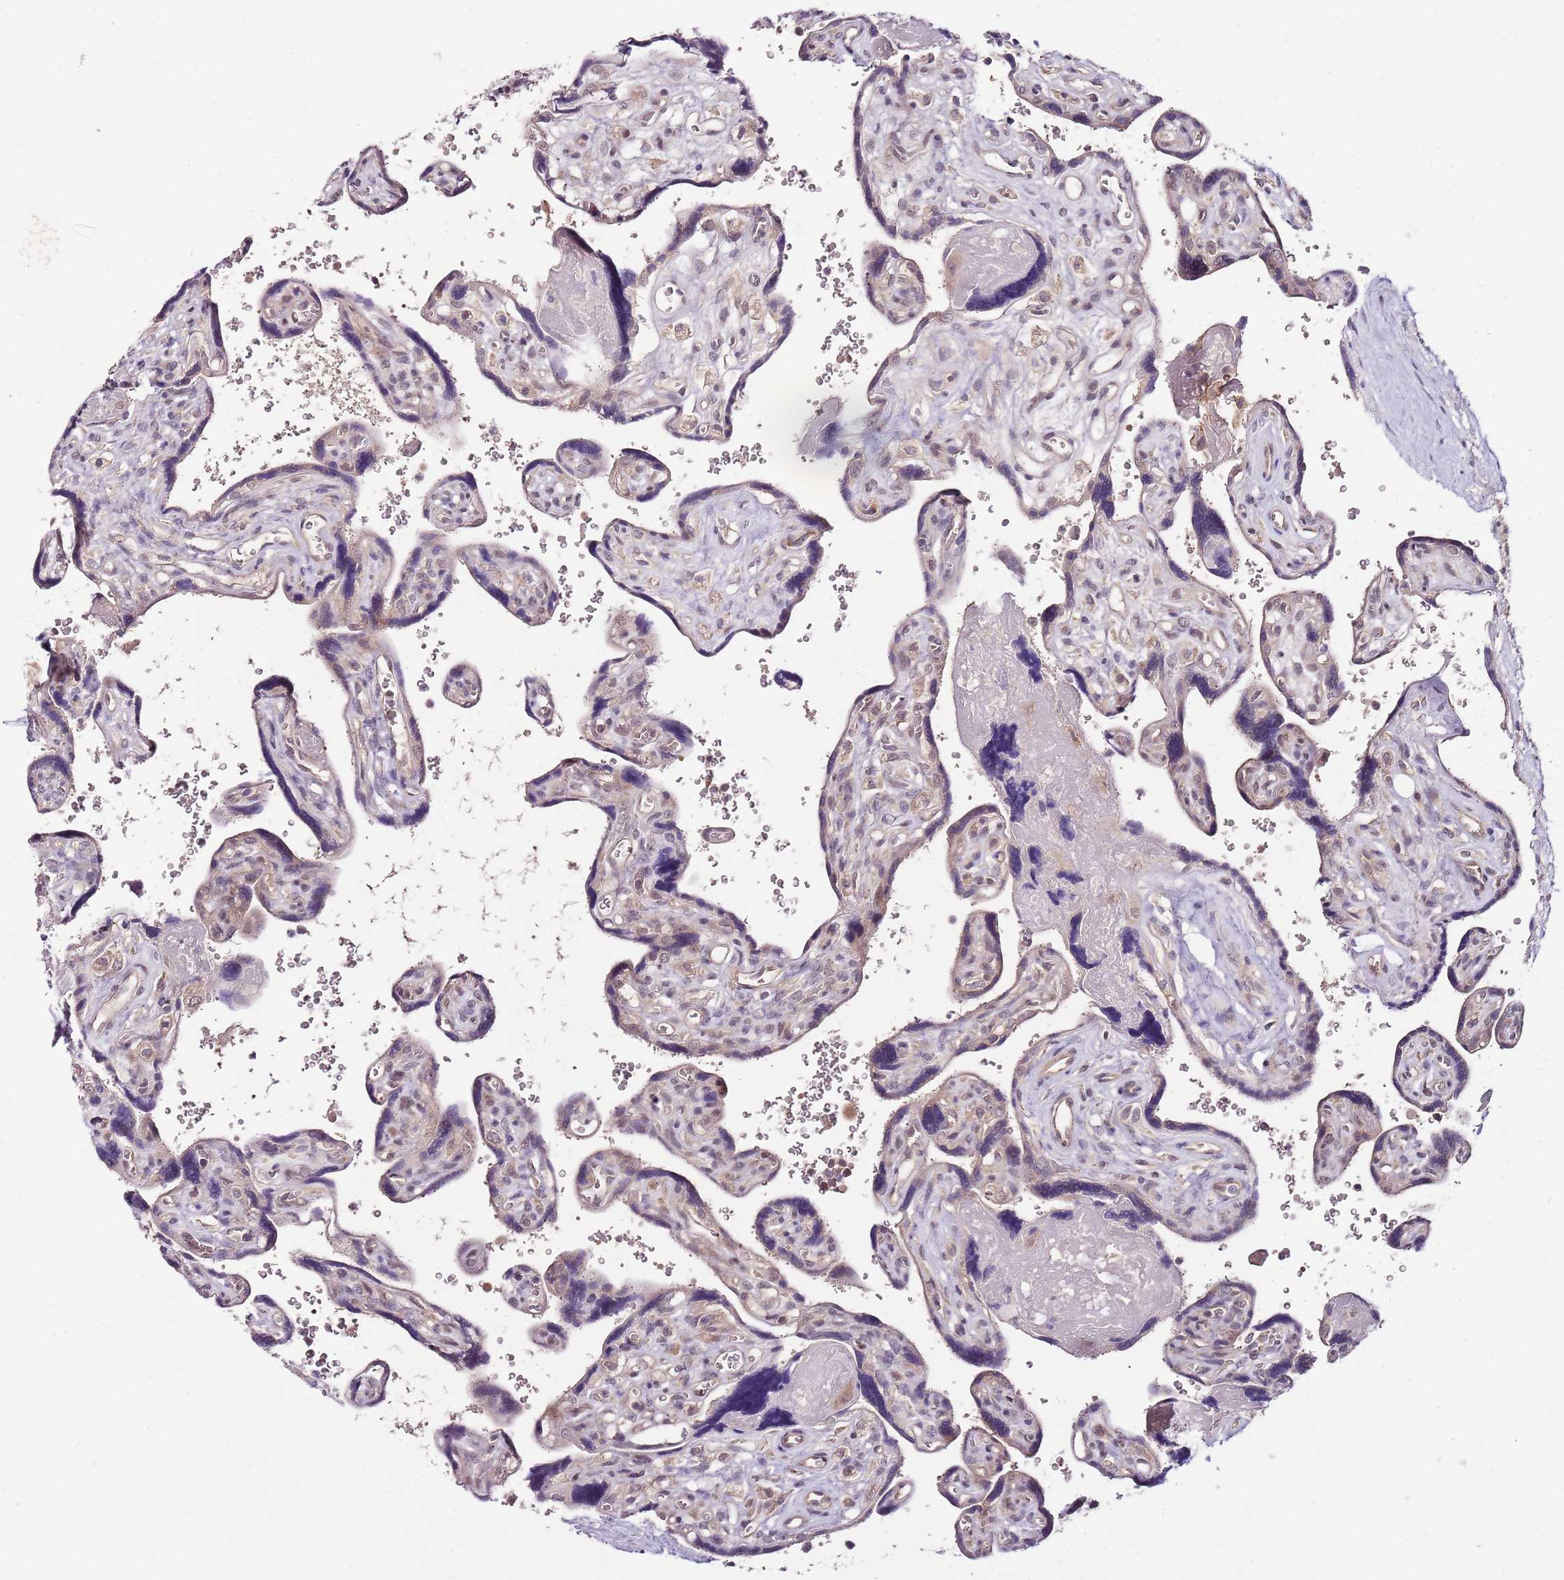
{"staining": {"intensity": "weak", "quantity": "25%-75%", "location": "nuclear"}, "tissue": "placenta", "cell_type": "Trophoblastic cells", "image_type": "normal", "snomed": [{"axis": "morphology", "description": "Normal tissue, NOS"}, {"axis": "topography", "description": "Placenta"}], "caption": "IHC histopathology image of unremarkable placenta: placenta stained using immunohistochemistry reveals low levels of weak protein expression localized specifically in the nuclear of trophoblastic cells, appearing as a nuclear brown color.", "gene": "FBXL22", "patient": {"sex": "female", "age": 39}}